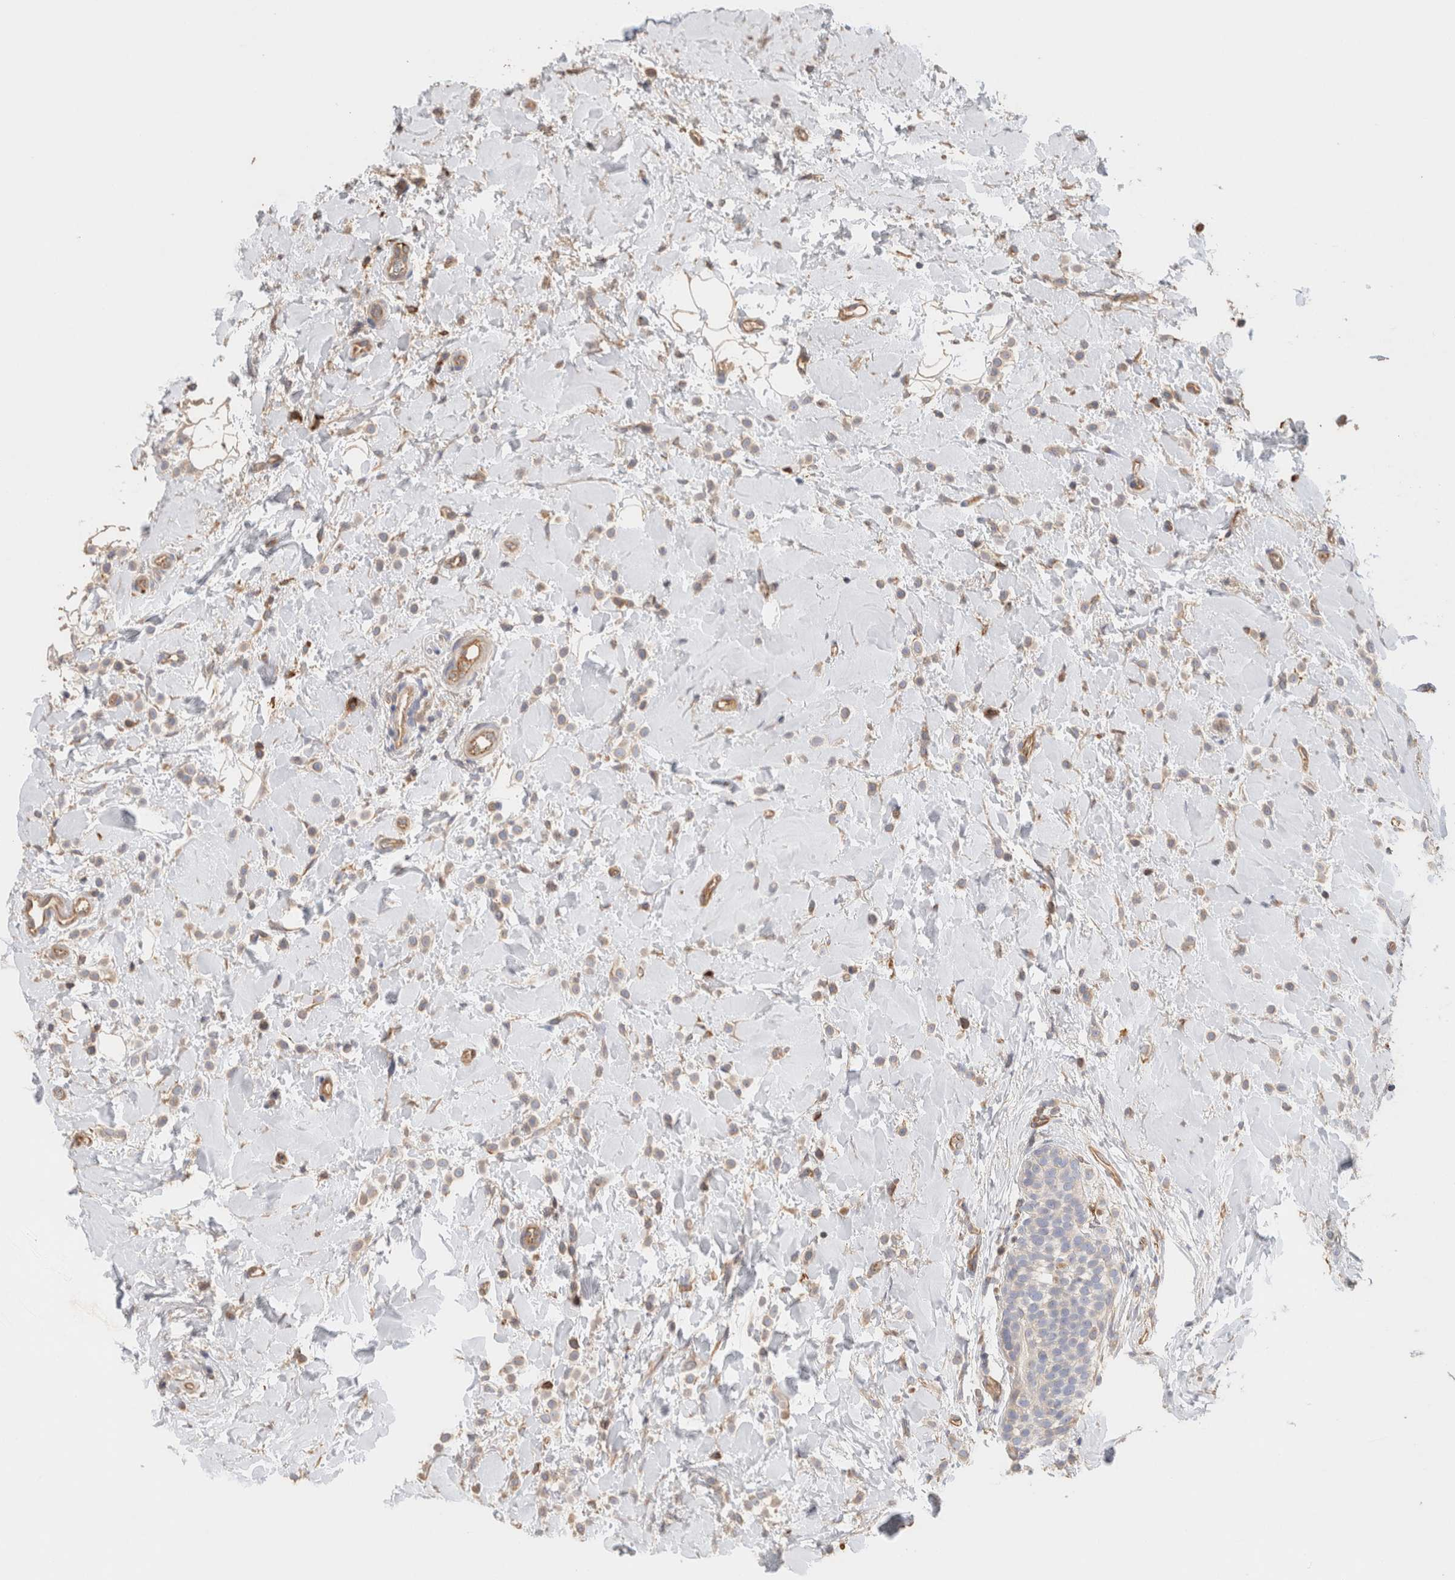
{"staining": {"intensity": "weak", "quantity": ">75%", "location": "cytoplasmic/membranous"}, "tissue": "breast cancer", "cell_type": "Tumor cells", "image_type": "cancer", "snomed": [{"axis": "morphology", "description": "Normal tissue, NOS"}, {"axis": "morphology", "description": "Lobular carcinoma"}, {"axis": "topography", "description": "Breast"}], "caption": "Immunohistochemistry (DAB (3,3'-diaminobenzidine)) staining of breast lobular carcinoma shows weak cytoplasmic/membranous protein expression in about >75% of tumor cells.", "gene": "PROS1", "patient": {"sex": "female", "age": 50}}